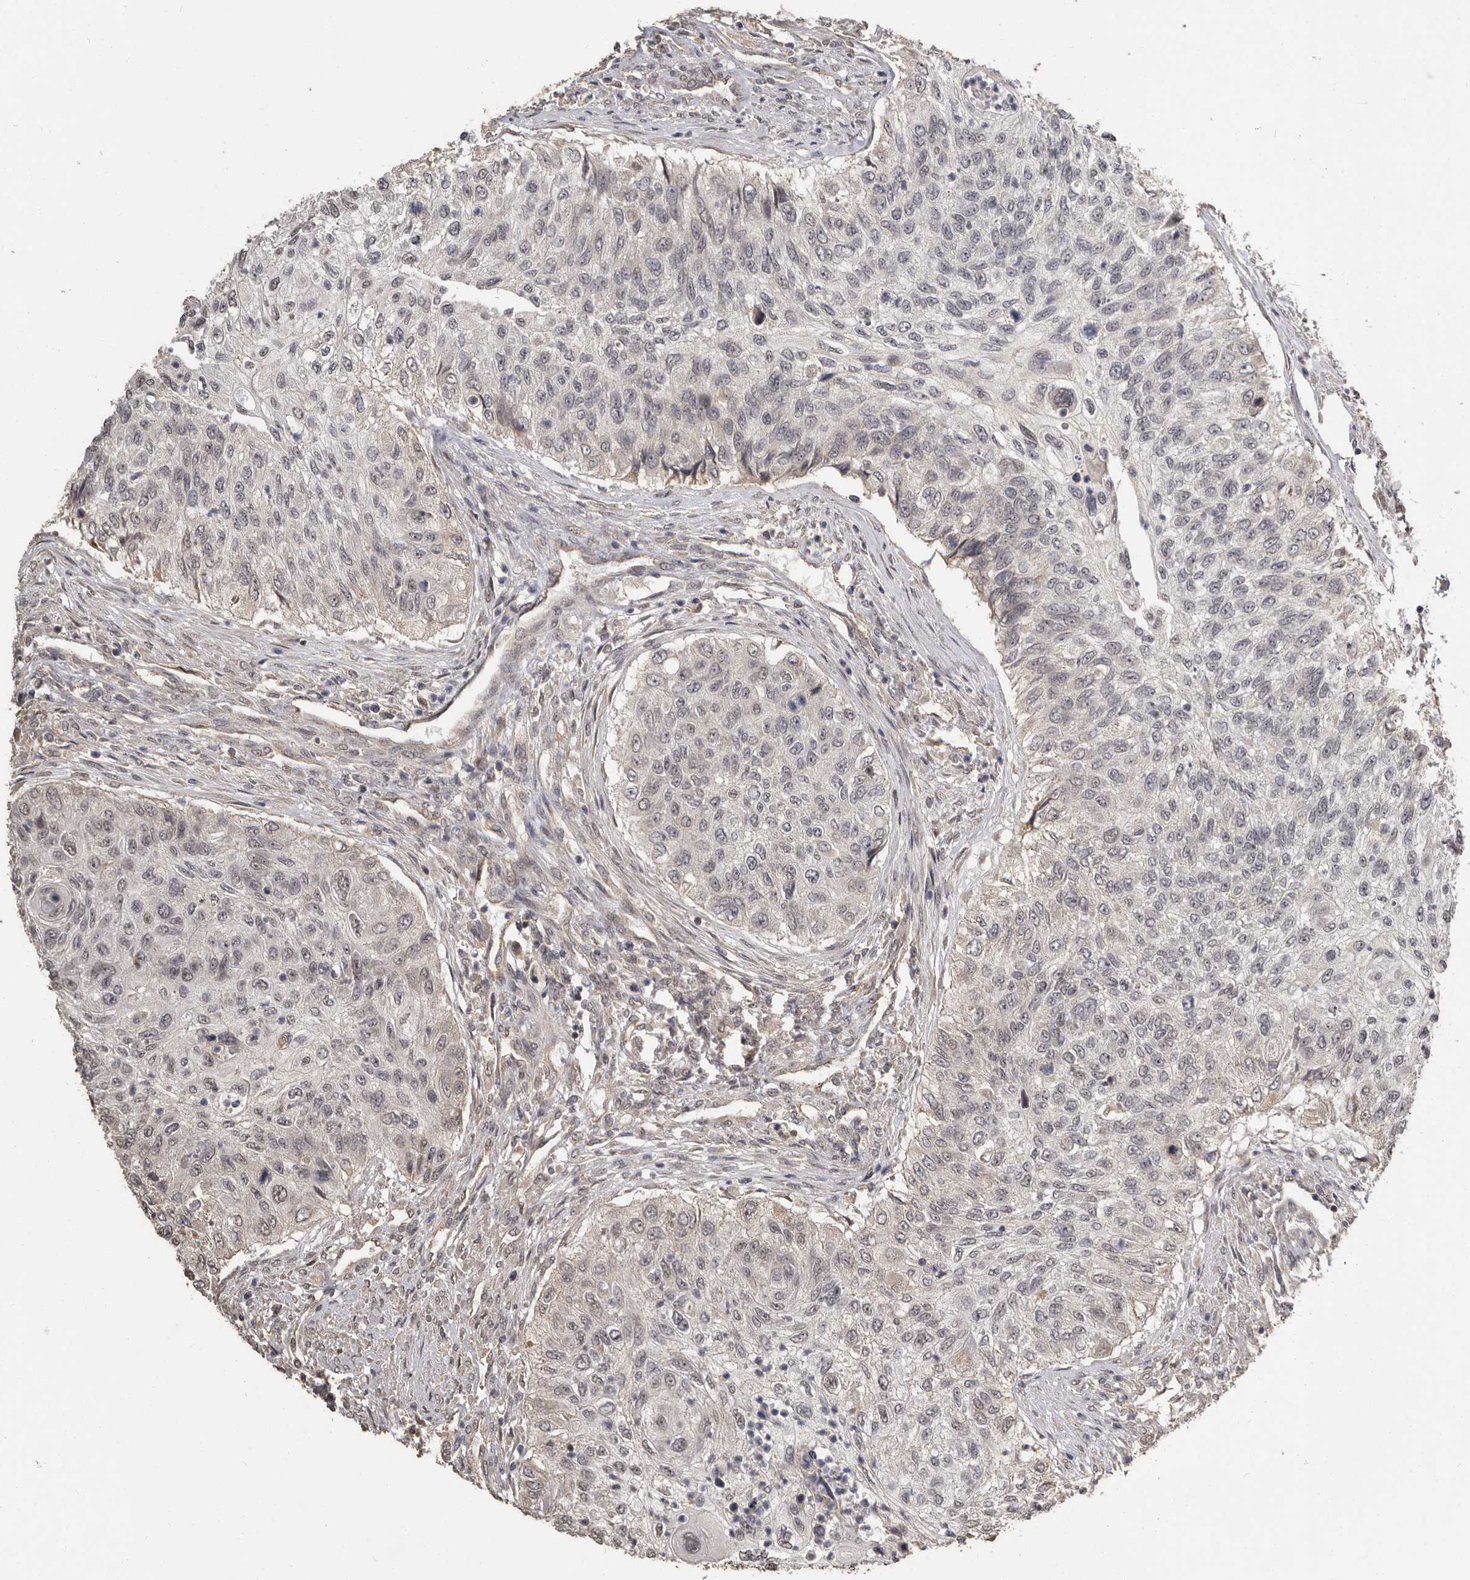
{"staining": {"intensity": "weak", "quantity": "25%-75%", "location": "nuclear"}, "tissue": "urothelial cancer", "cell_type": "Tumor cells", "image_type": "cancer", "snomed": [{"axis": "morphology", "description": "Urothelial carcinoma, High grade"}, {"axis": "topography", "description": "Urinary bladder"}], "caption": "Urothelial cancer was stained to show a protein in brown. There is low levels of weak nuclear staining in approximately 25%-75% of tumor cells.", "gene": "ZFP14", "patient": {"sex": "female", "age": 60}}